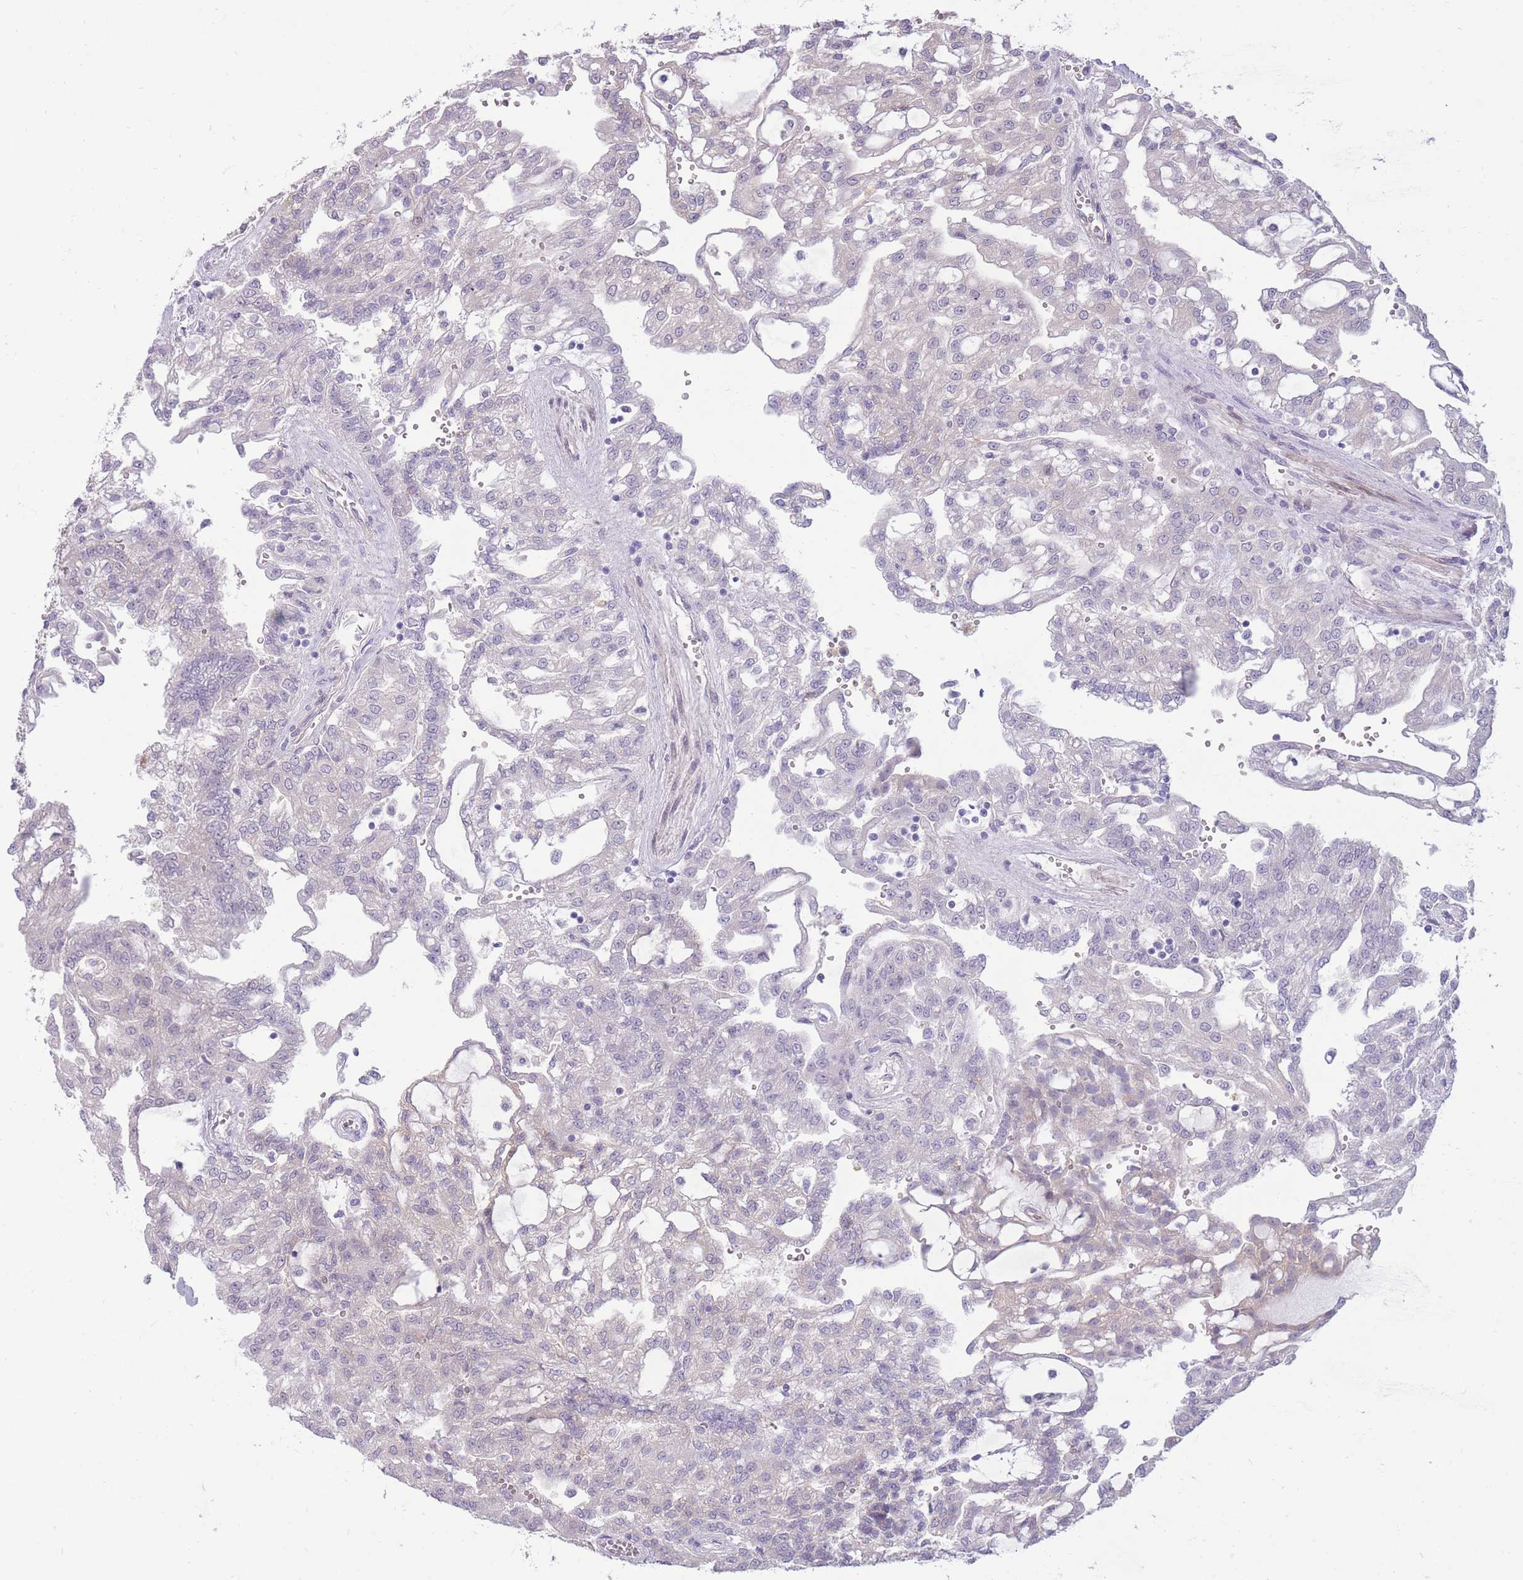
{"staining": {"intensity": "negative", "quantity": "none", "location": "none"}, "tissue": "renal cancer", "cell_type": "Tumor cells", "image_type": "cancer", "snomed": [{"axis": "morphology", "description": "Adenocarcinoma, NOS"}, {"axis": "topography", "description": "Kidney"}], "caption": "Histopathology image shows no protein positivity in tumor cells of adenocarcinoma (renal) tissue.", "gene": "RGS11", "patient": {"sex": "male", "age": 63}}